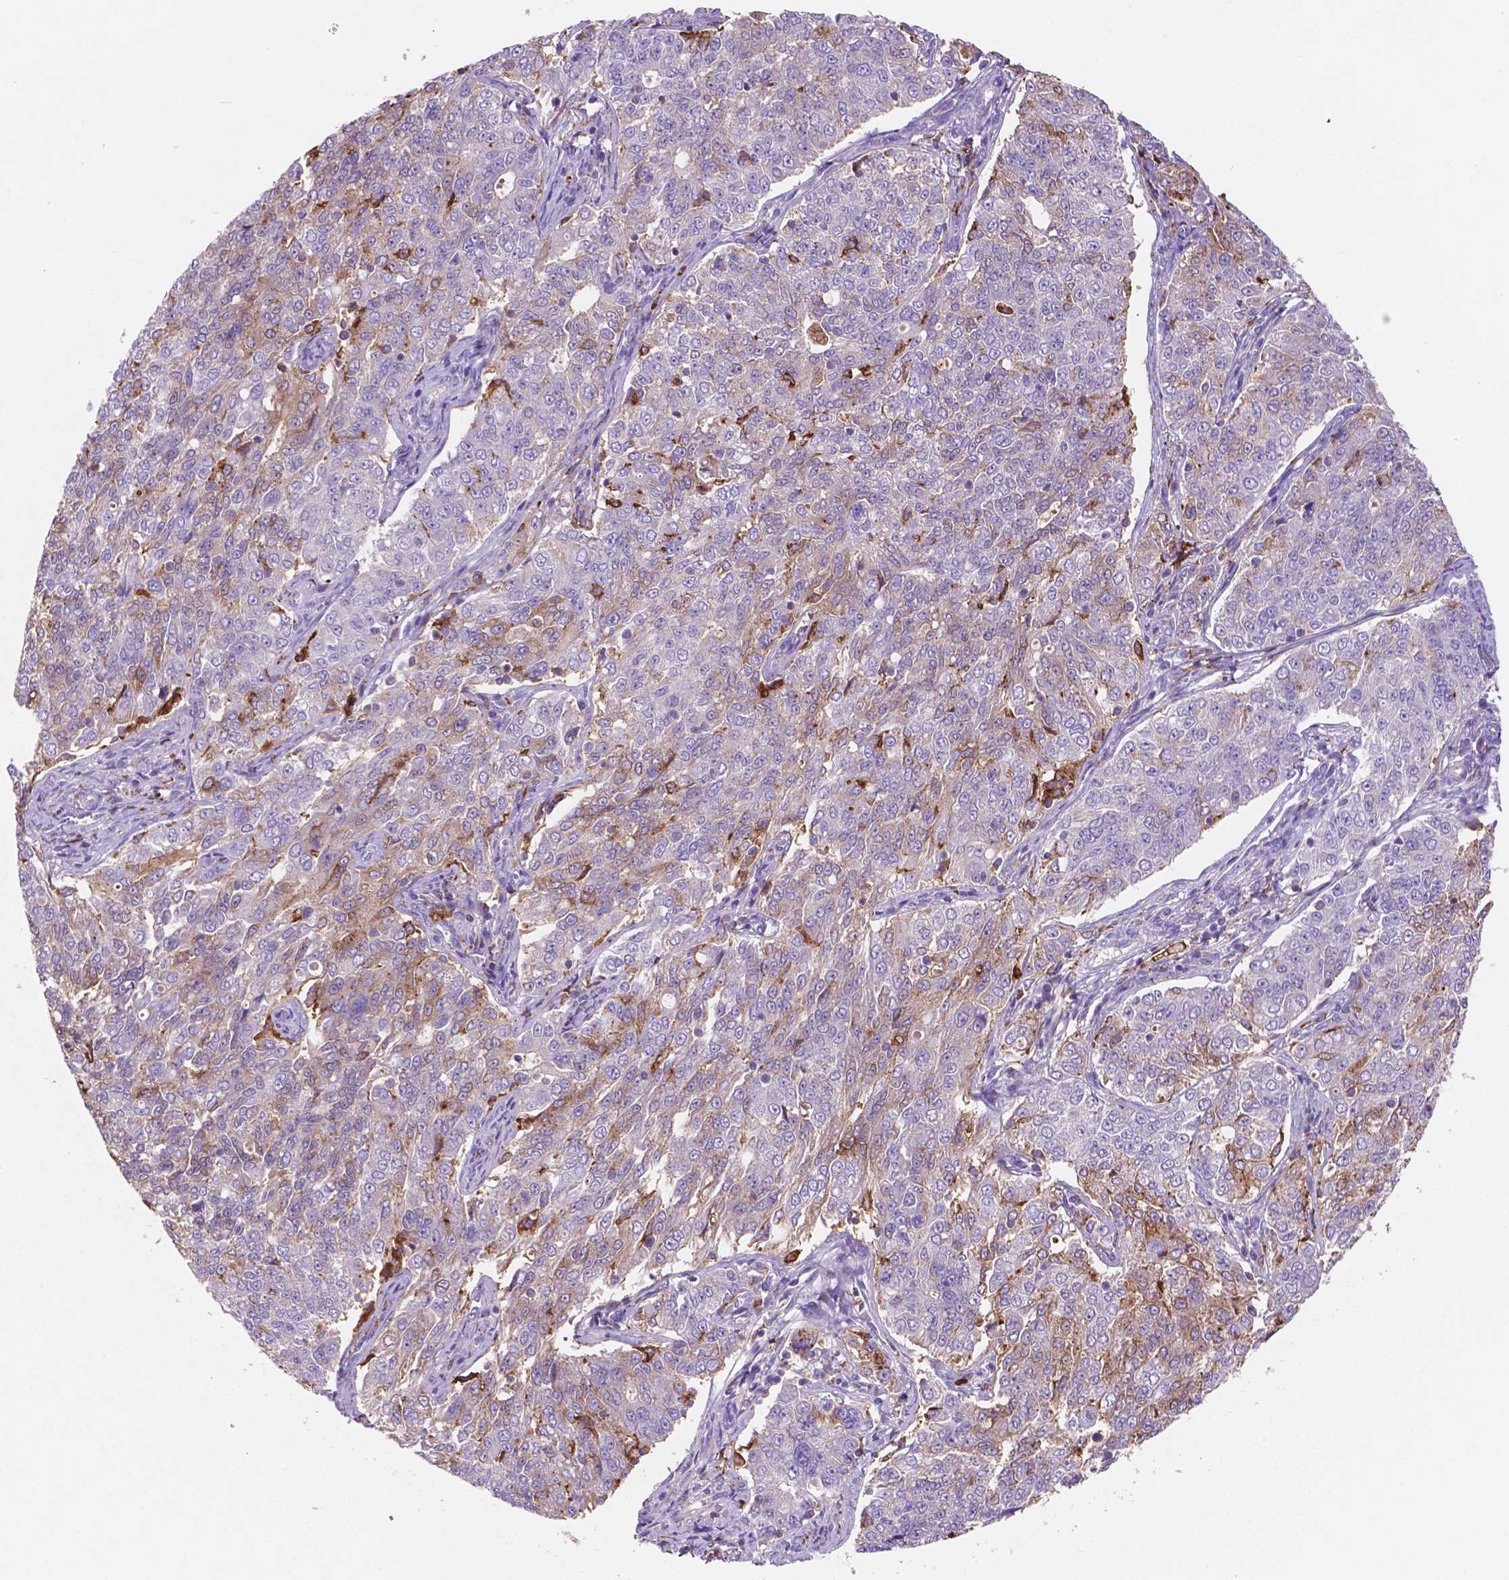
{"staining": {"intensity": "weak", "quantity": "<25%", "location": "cytoplasmic/membranous"}, "tissue": "endometrial cancer", "cell_type": "Tumor cells", "image_type": "cancer", "snomed": [{"axis": "morphology", "description": "Adenocarcinoma, NOS"}, {"axis": "topography", "description": "Endometrium"}], "caption": "Tumor cells show no significant positivity in endometrial adenocarcinoma.", "gene": "MKRN2OS", "patient": {"sex": "female", "age": 43}}